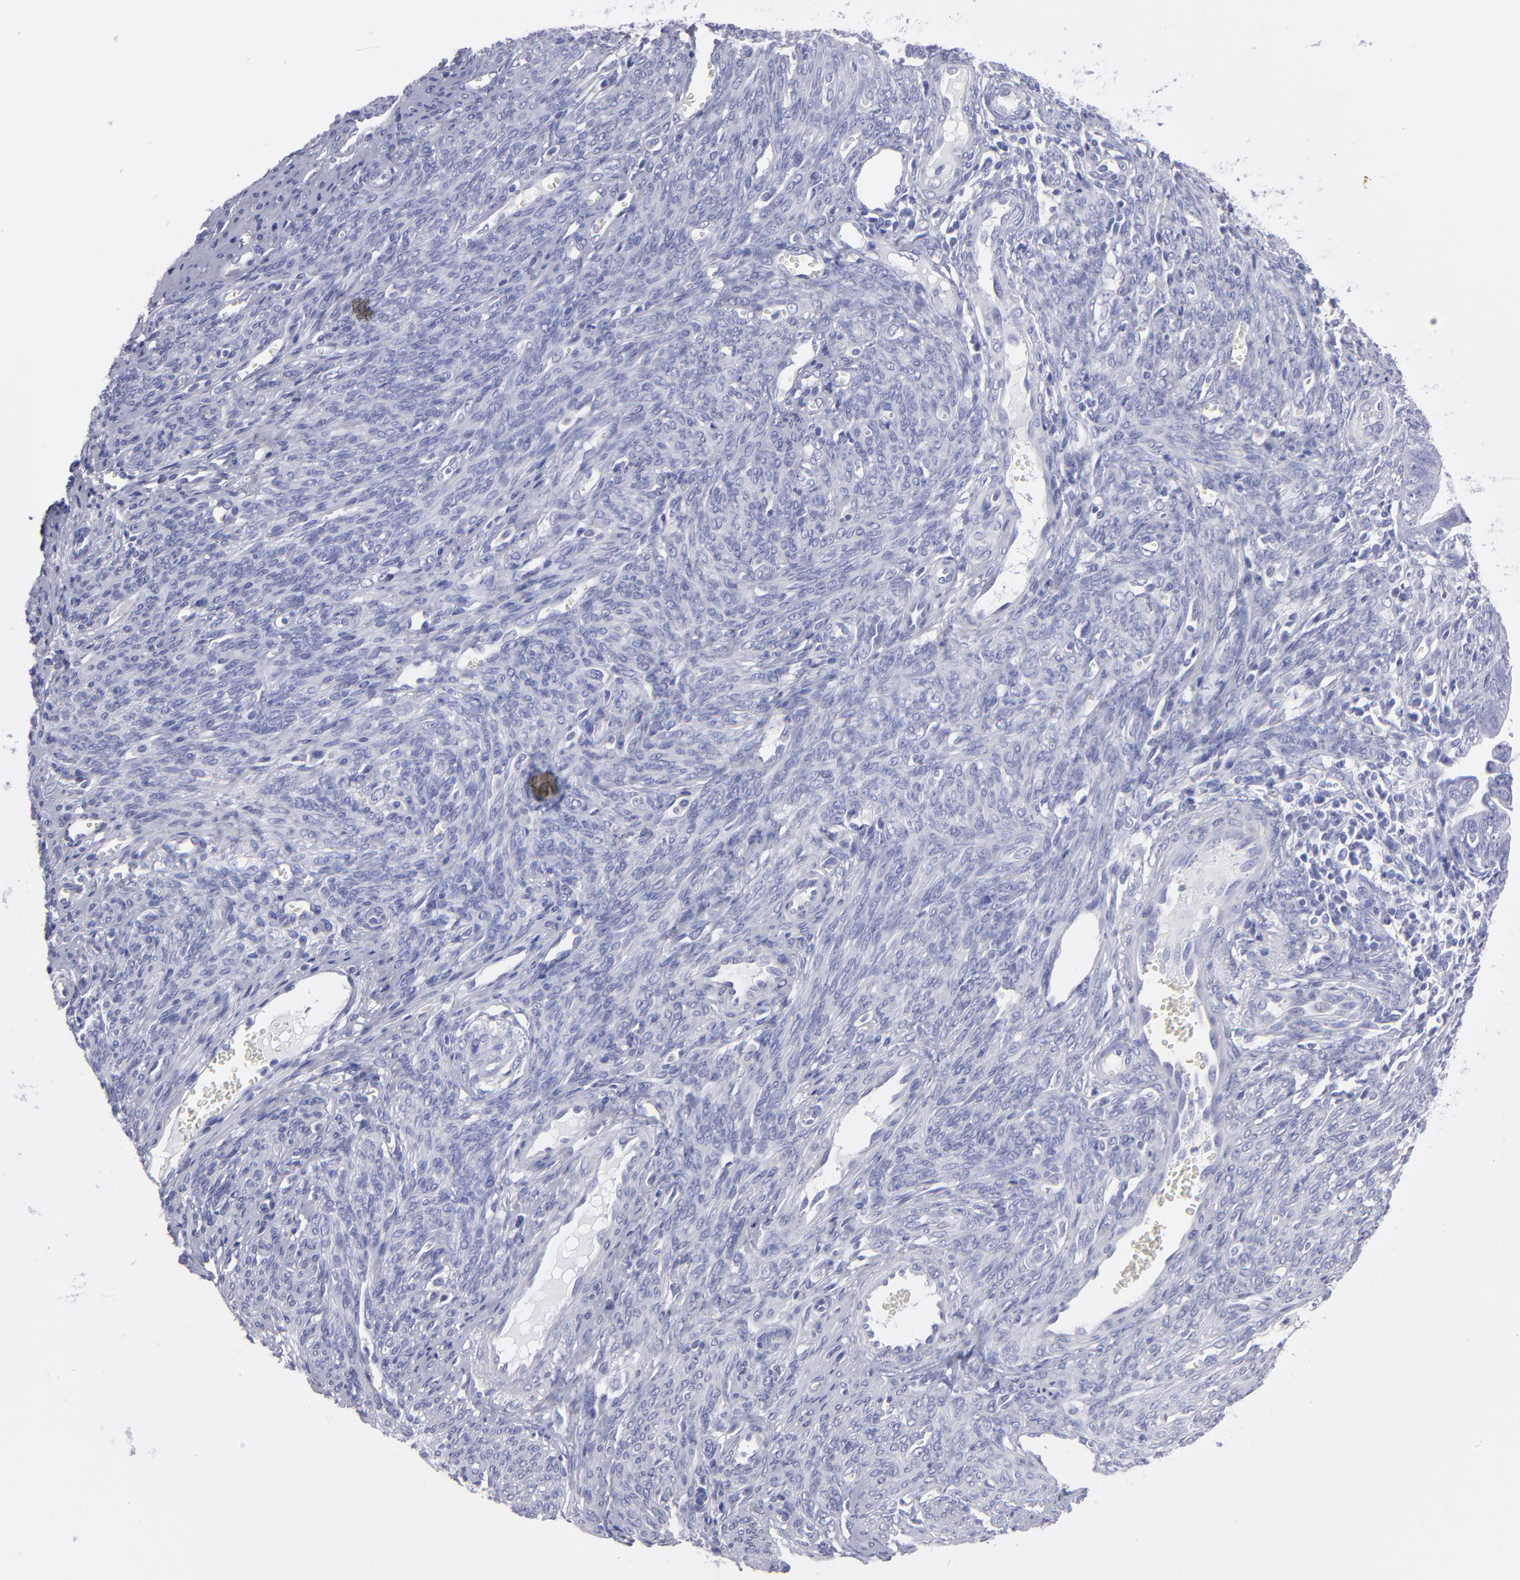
{"staining": {"intensity": "negative", "quantity": "none", "location": "none"}, "tissue": "endometrial cancer", "cell_type": "Tumor cells", "image_type": "cancer", "snomed": [{"axis": "morphology", "description": "Adenocarcinoma, NOS"}, {"axis": "topography", "description": "Endometrium"}], "caption": "Tumor cells show no significant positivity in adenocarcinoma (endometrial).", "gene": "MB", "patient": {"sex": "female", "age": 75}}